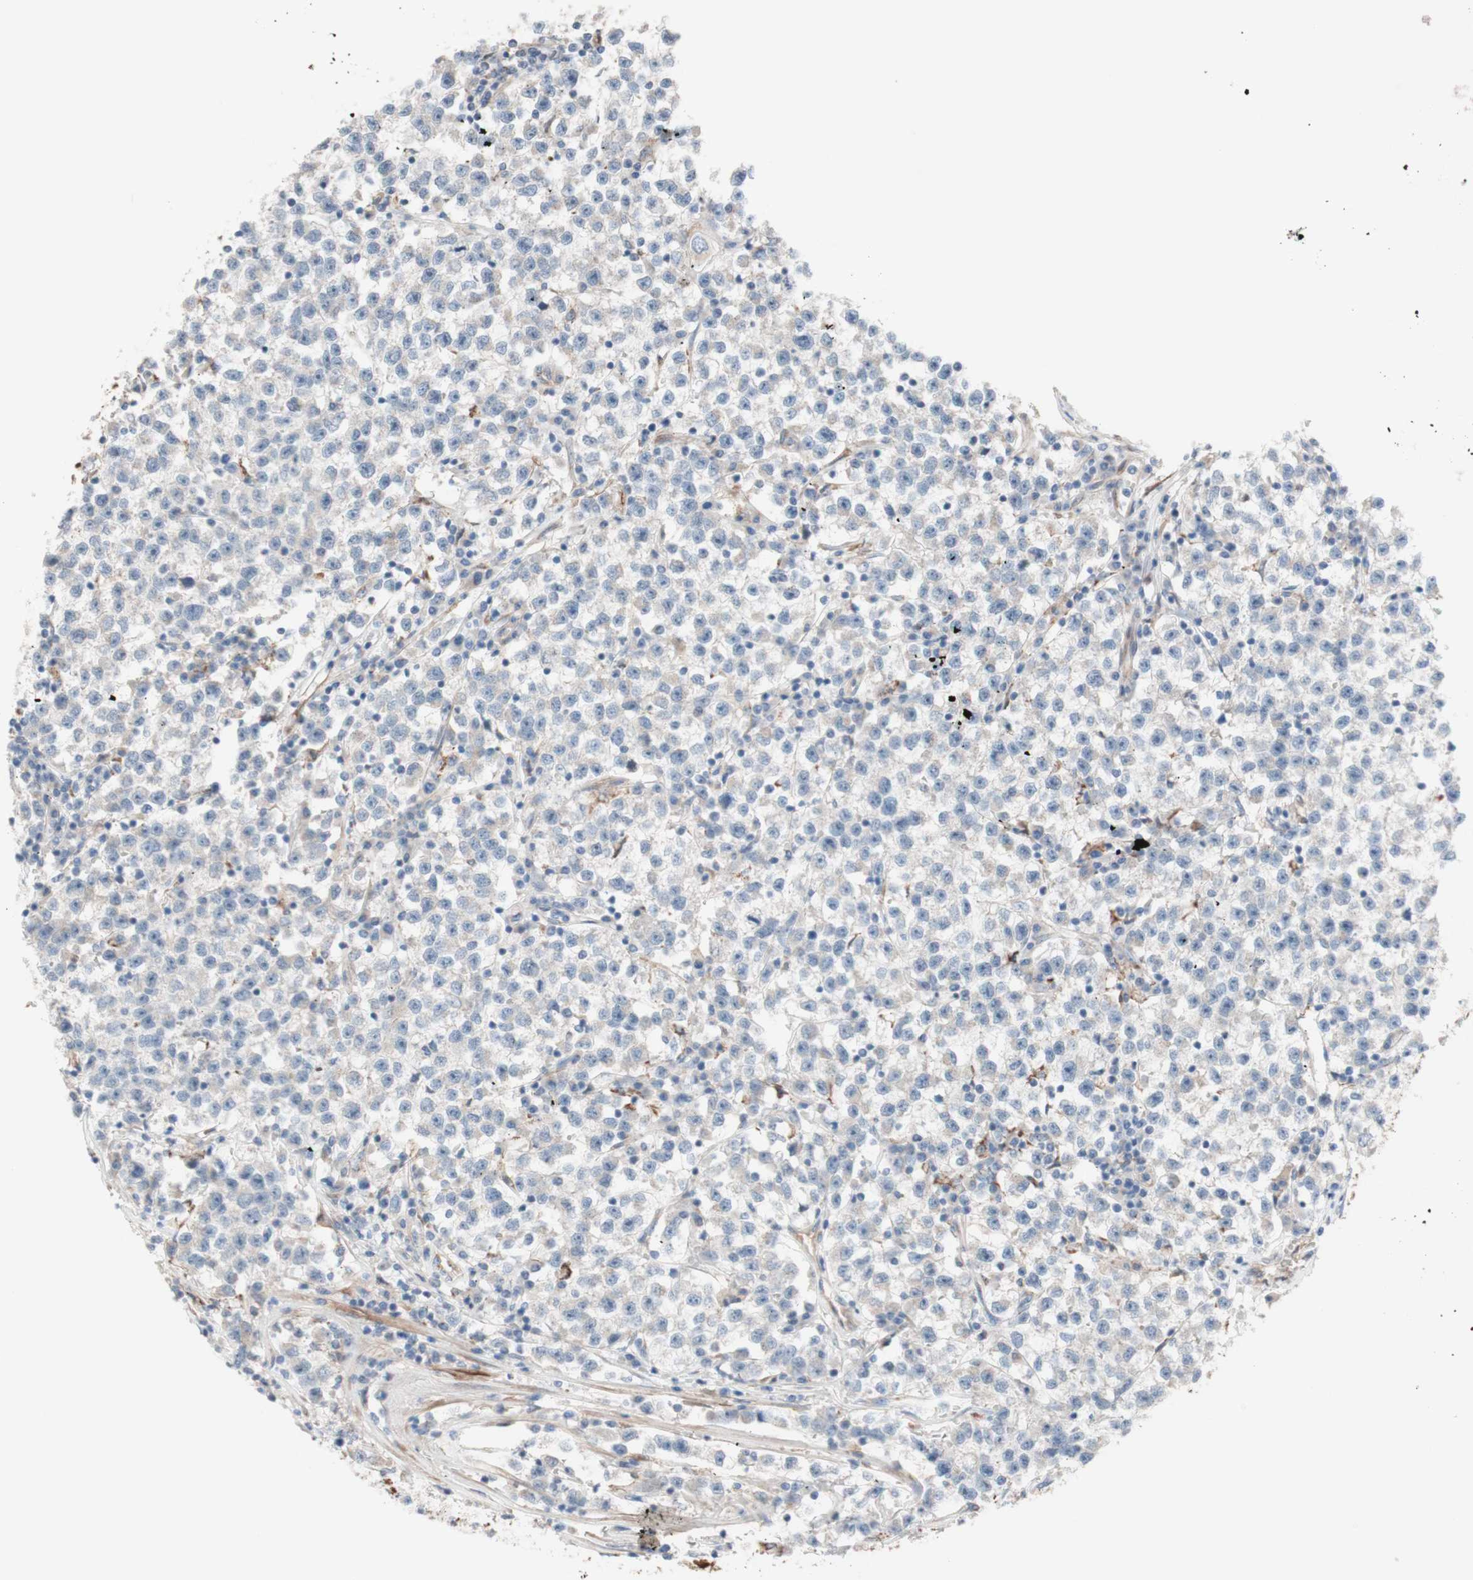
{"staining": {"intensity": "weak", "quantity": ">75%", "location": "cytoplasmic/membranous"}, "tissue": "testis cancer", "cell_type": "Tumor cells", "image_type": "cancer", "snomed": [{"axis": "morphology", "description": "Seminoma, NOS"}, {"axis": "topography", "description": "Testis"}], "caption": "This histopathology image shows IHC staining of human testis seminoma, with low weak cytoplasmic/membranous expression in about >75% of tumor cells.", "gene": "CNN3", "patient": {"sex": "male", "age": 22}}